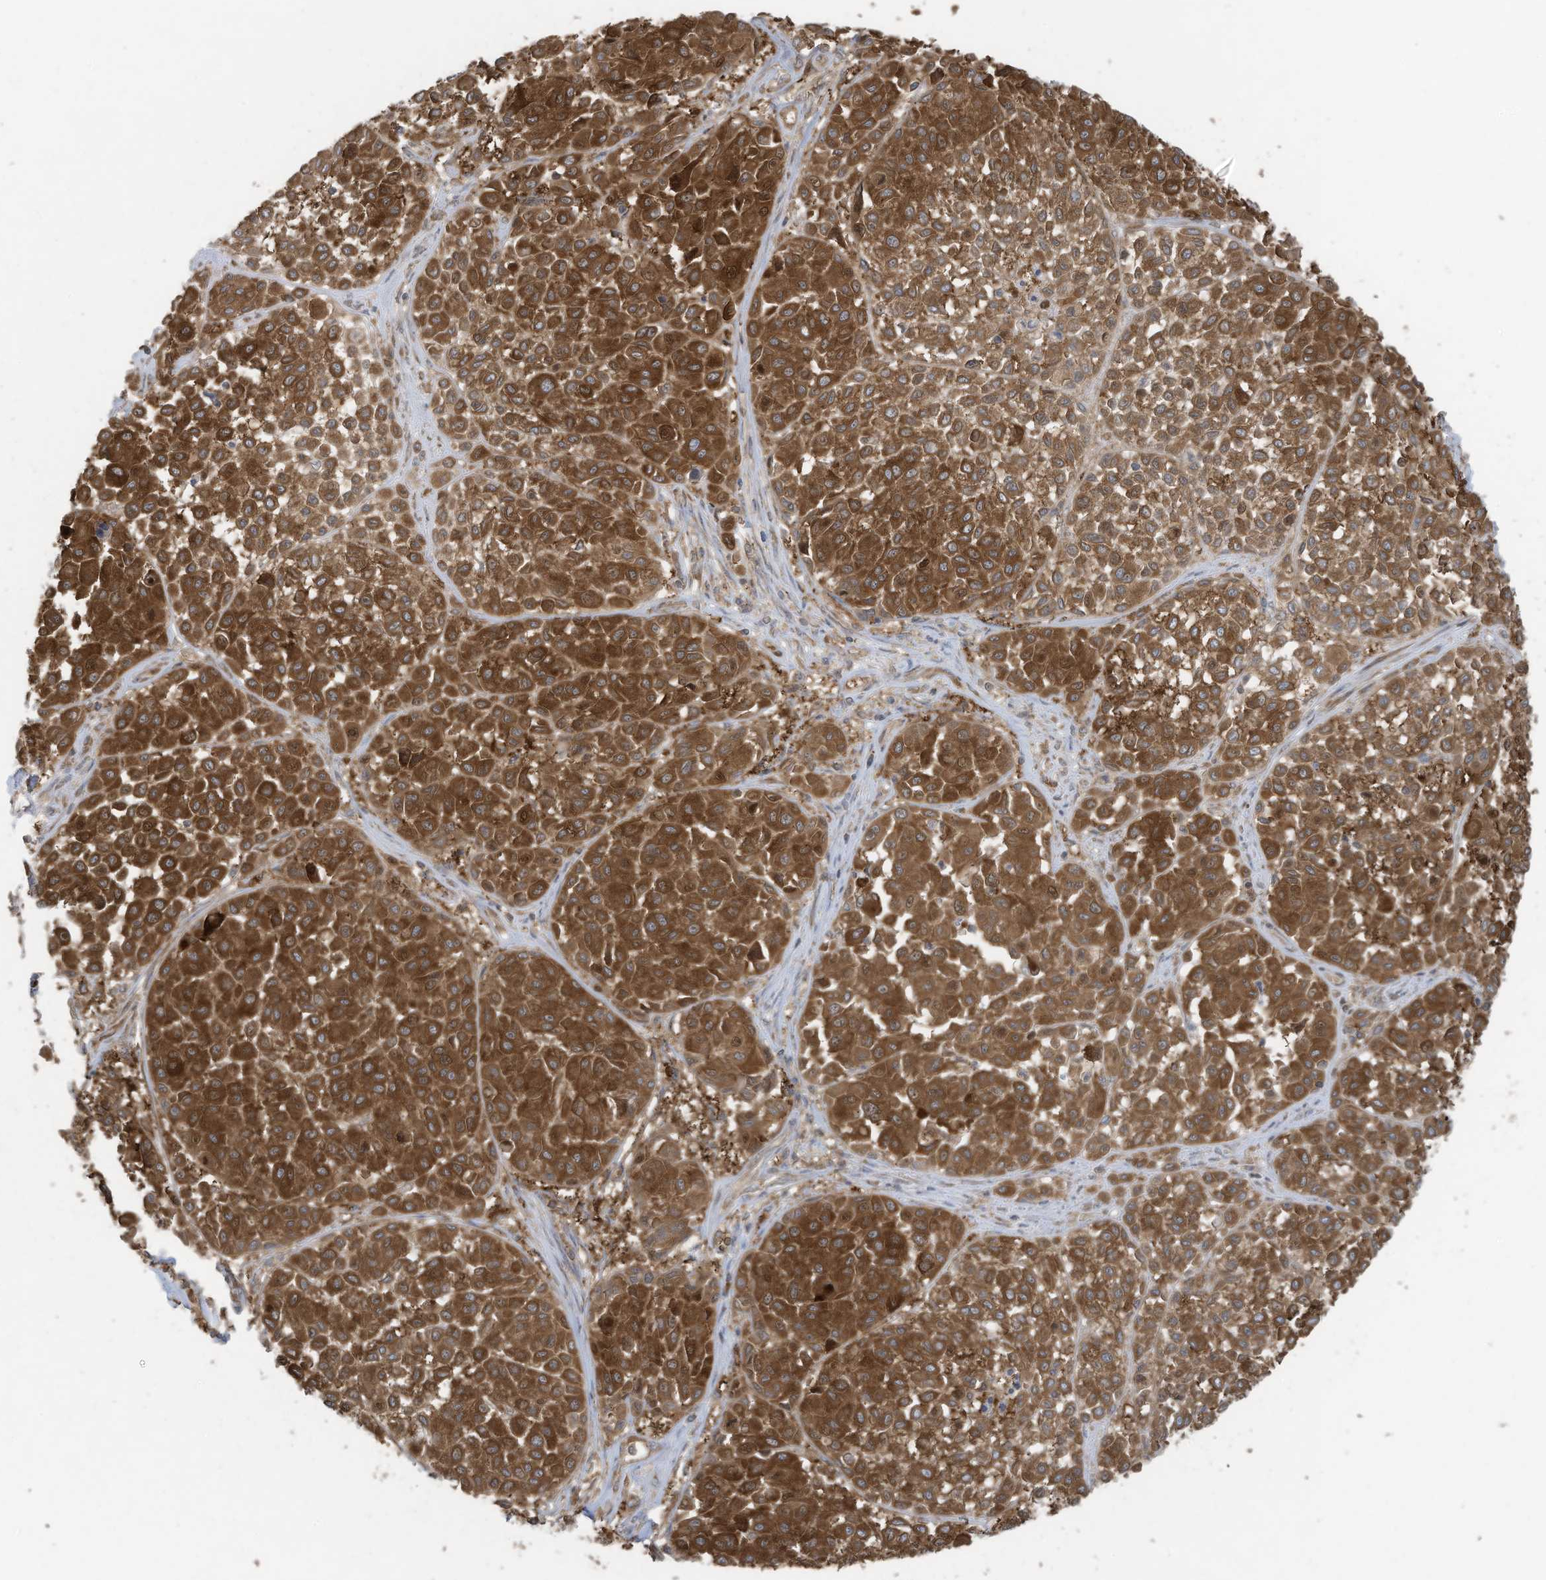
{"staining": {"intensity": "strong", "quantity": ">75%", "location": "cytoplasmic/membranous"}, "tissue": "melanoma", "cell_type": "Tumor cells", "image_type": "cancer", "snomed": [{"axis": "morphology", "description": "Malignant melanoma, Metastatic site"}, {"axis": "topography", "description": "Soft tissue"}], "caption": "Immunohistochemistry of human malignant melanoma (metastatic site) displays high levels of strong cytoplasmic/membranous positivity in about >75% of tumor cells.", "gene": "OLA1", "patient": {"sex": "male", "age": 41}}